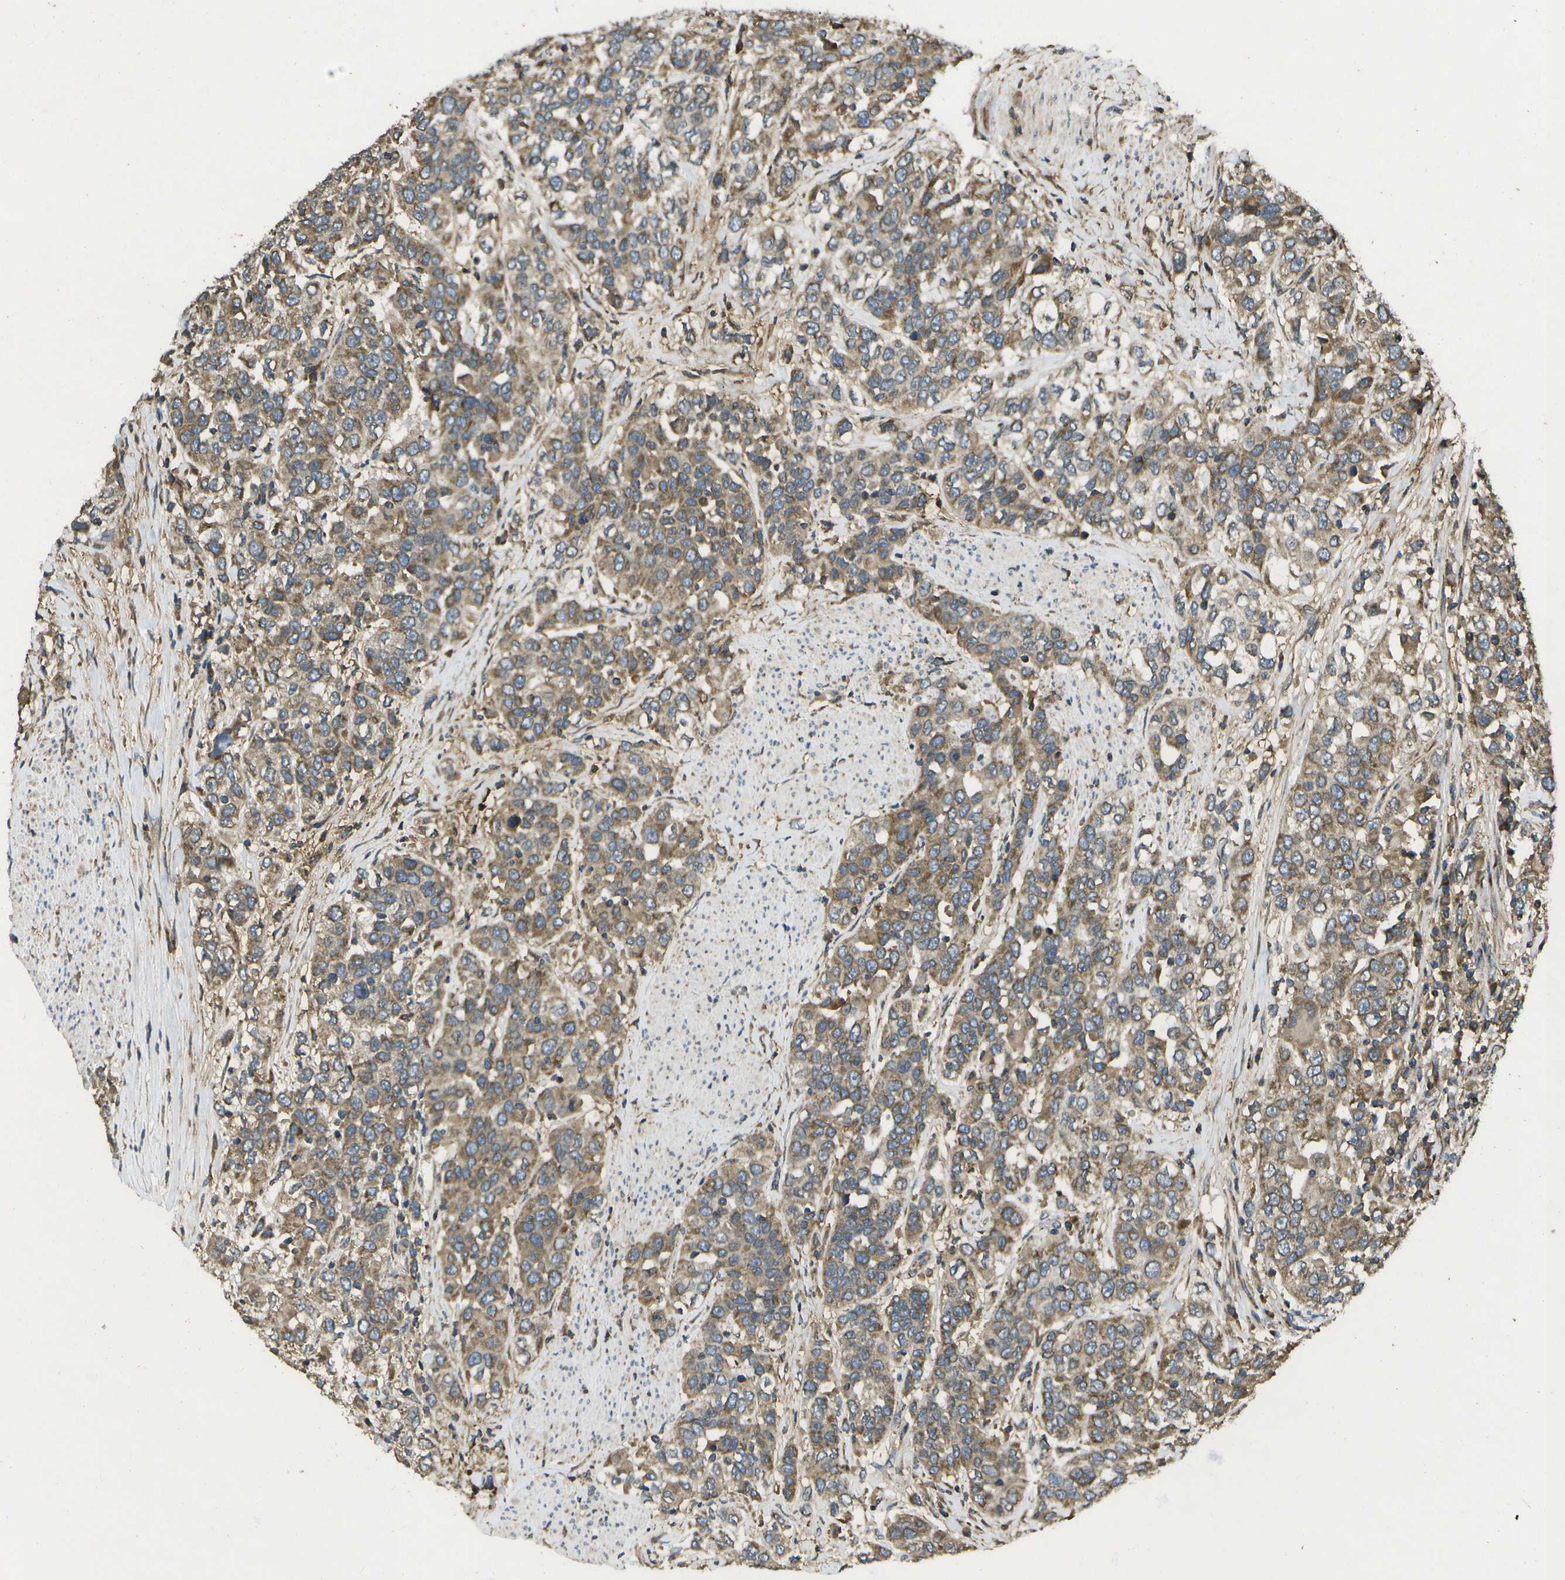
{"staining": {"intensity": "moderate", "quantity": ">75%", "location": "cytoplasmic/membranous"}, "tissue": "urothelial cancer", "cell_type": "Tumor cells", "image_type": "cancer", "snomed": [{"axis": "morphology", "description": "Urothelial carcinoma, High grade"}, {"axis": "topography", "description": "Urinary bladder"}], "caption": "The image displays staining of high-grade urothelial carcinoma, revealing moderate cytoplasmic/membranous protein expression (brown color) within tumor cells. (Stains: DAB (3,3'-diaminobenzidine) in brown, nuclei in blue, Microscopy: brightfield microscopy at high magnification).", "gene": "HFE", "patient": {"sex": "female", "age": 80}}